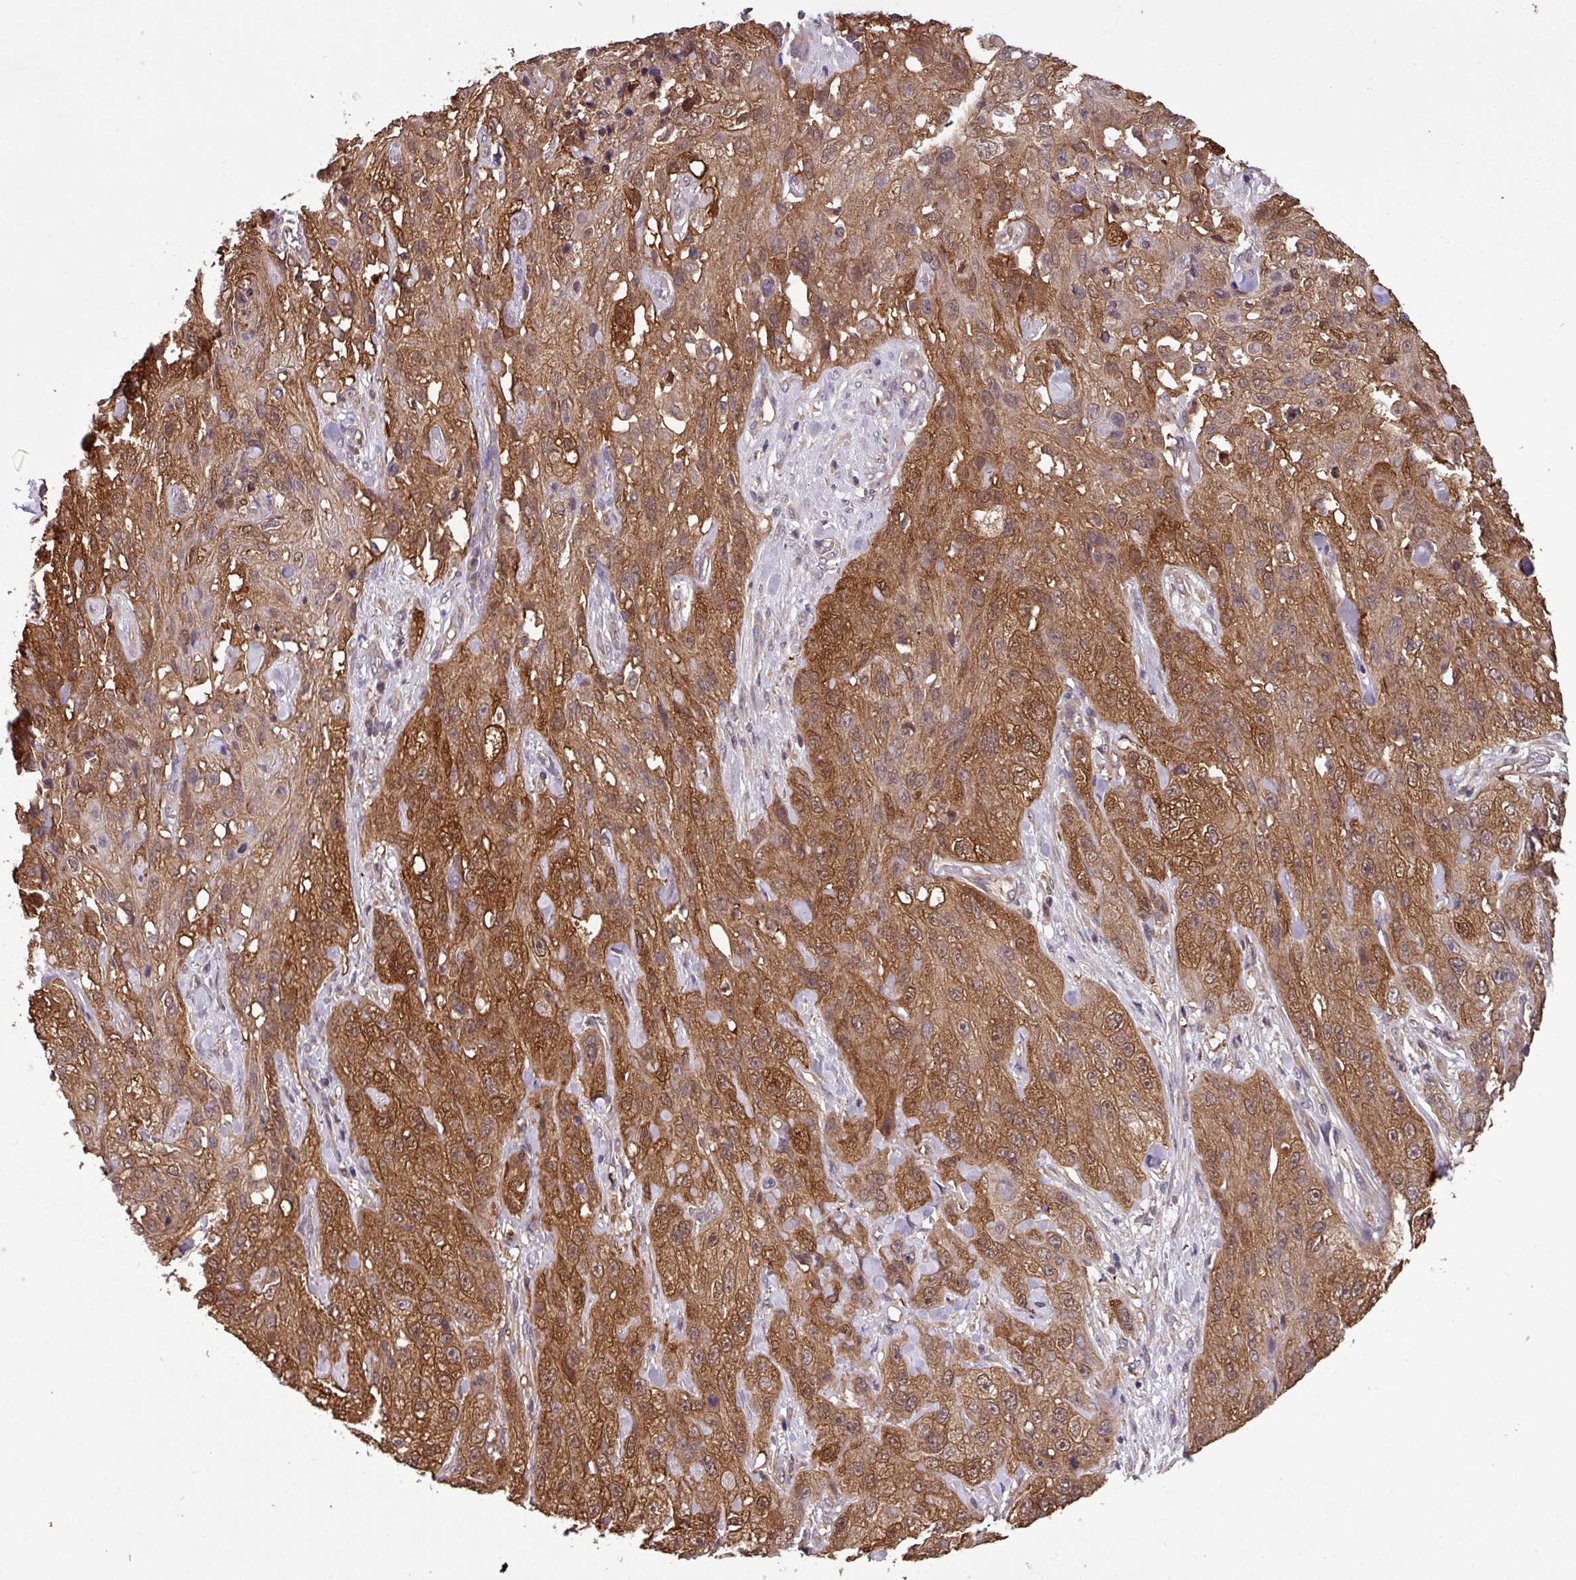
{"staining": {"intensity": "strong", "quantity": "25%-75%", "location": "cytoplasmic/membranous"}, "tissue": "skin cancer", "cell_type": "Tumor cells", "image_type": "cancer", "snomed": [{"axis": "morphology", "description": "Squamous cell carcinoma, NOS"}, {"axis": "topography", "description": "Skin"}, {"axis": "topography", "description": "Vulva"}], "caption": "Skin cancer stained with IHC exhibits strong cytoplasmic/membranous expression in approximately 25%-75% of tumor cells. (Stains: DAB in brown, nuclei in blue, Microscopy: brightfield microscopy at high magnification).", "gene": "SLC23A2", "patient": {"sex": "female", "age": 86}}